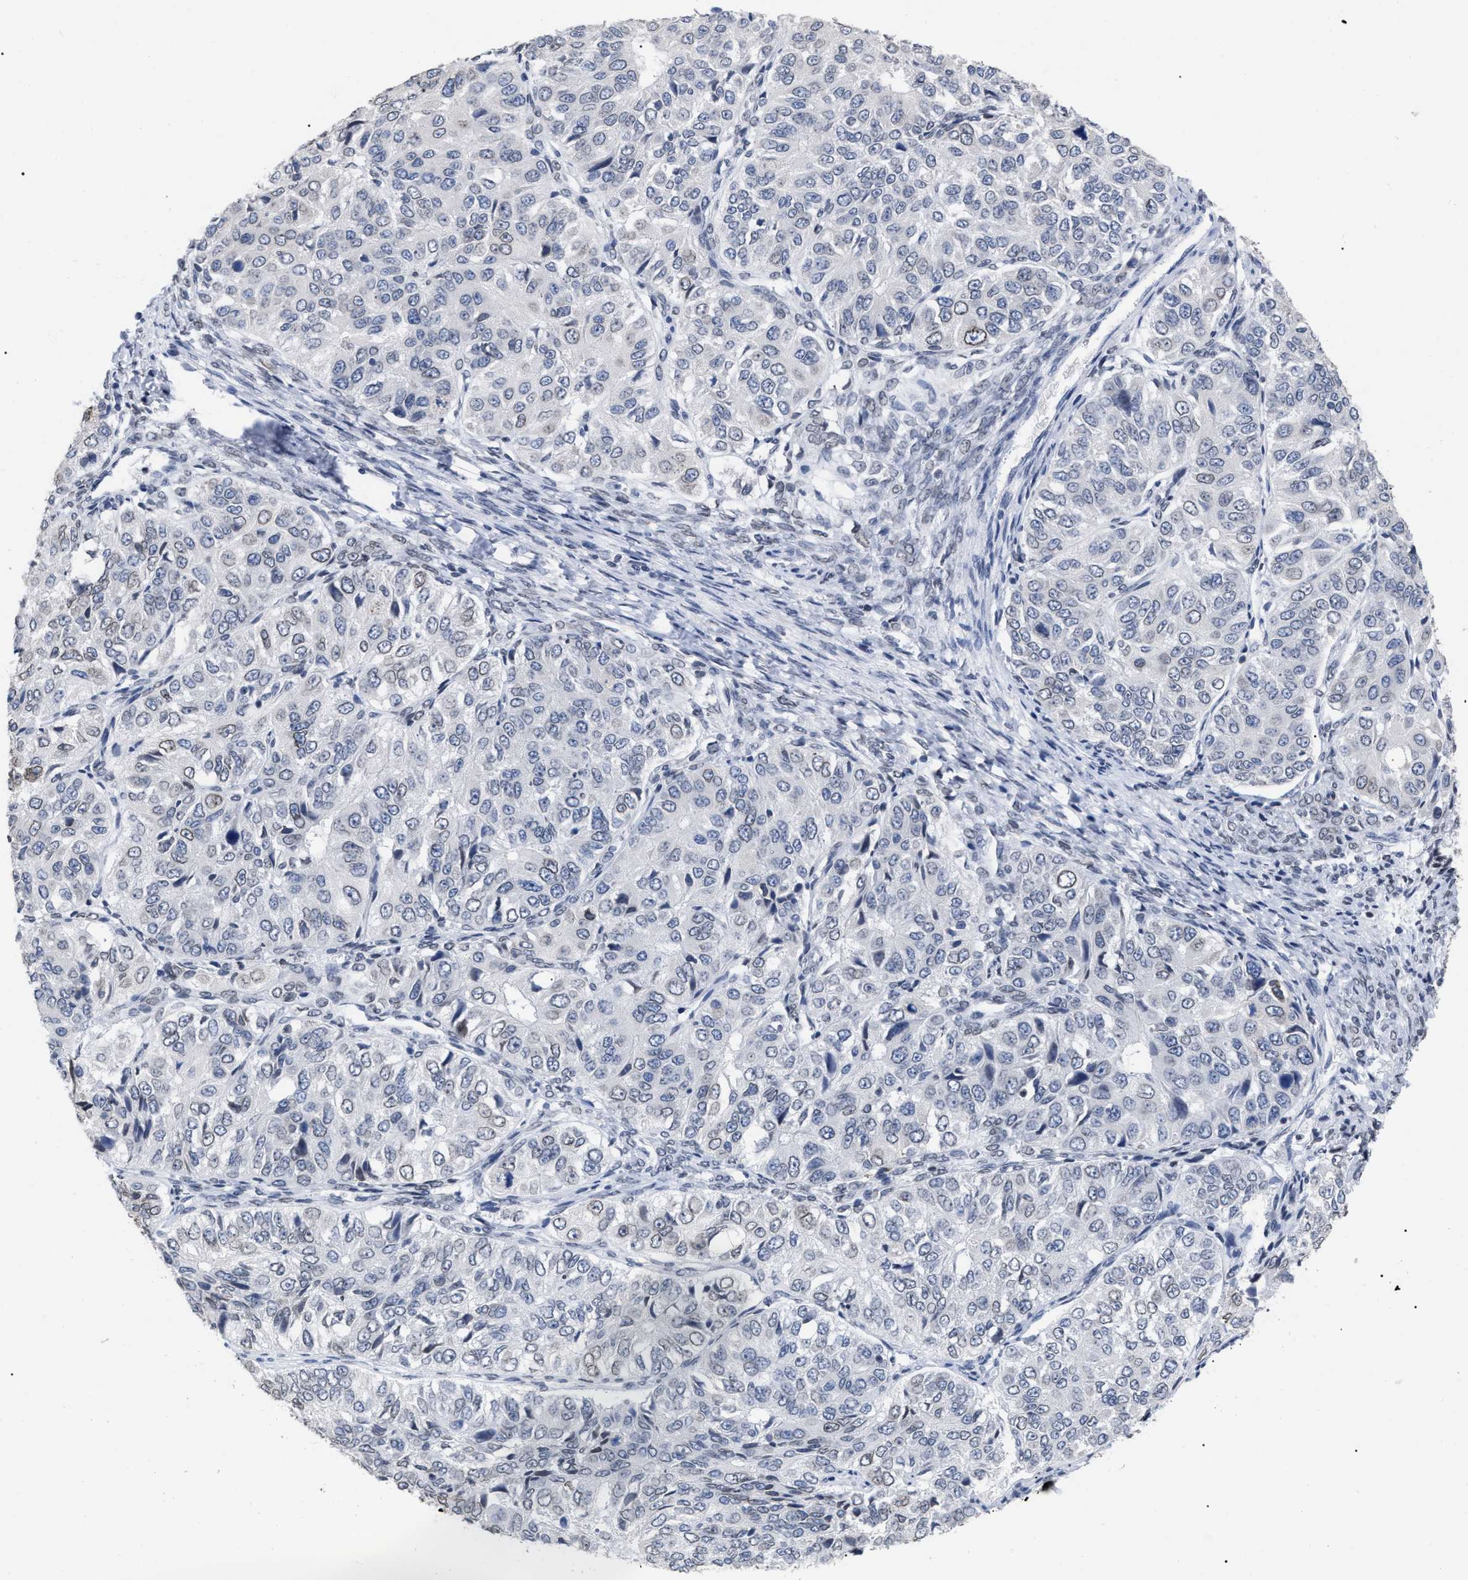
{"staining": {"intensity": "weak", "quantity": "<25%", "location": "cytoplasmic/membranous,nuclear"}, "tissue": "ovarian cancer", "cell_type": "Tumor cells", "image_type": "cancer", "snomed": [{"axis": "morphology", "description": "Carcinoma, endometroid"}, {"axis": "topography", "description": "Ovary"}], "caption": "Immunohistochemistry histopathology image of ovarian endometroid carcinoma stained for a protein (brown), which reveals no positivity in tumor cells.", "gene": "TPR", "patient": {"sex": "female", "age": 51}}